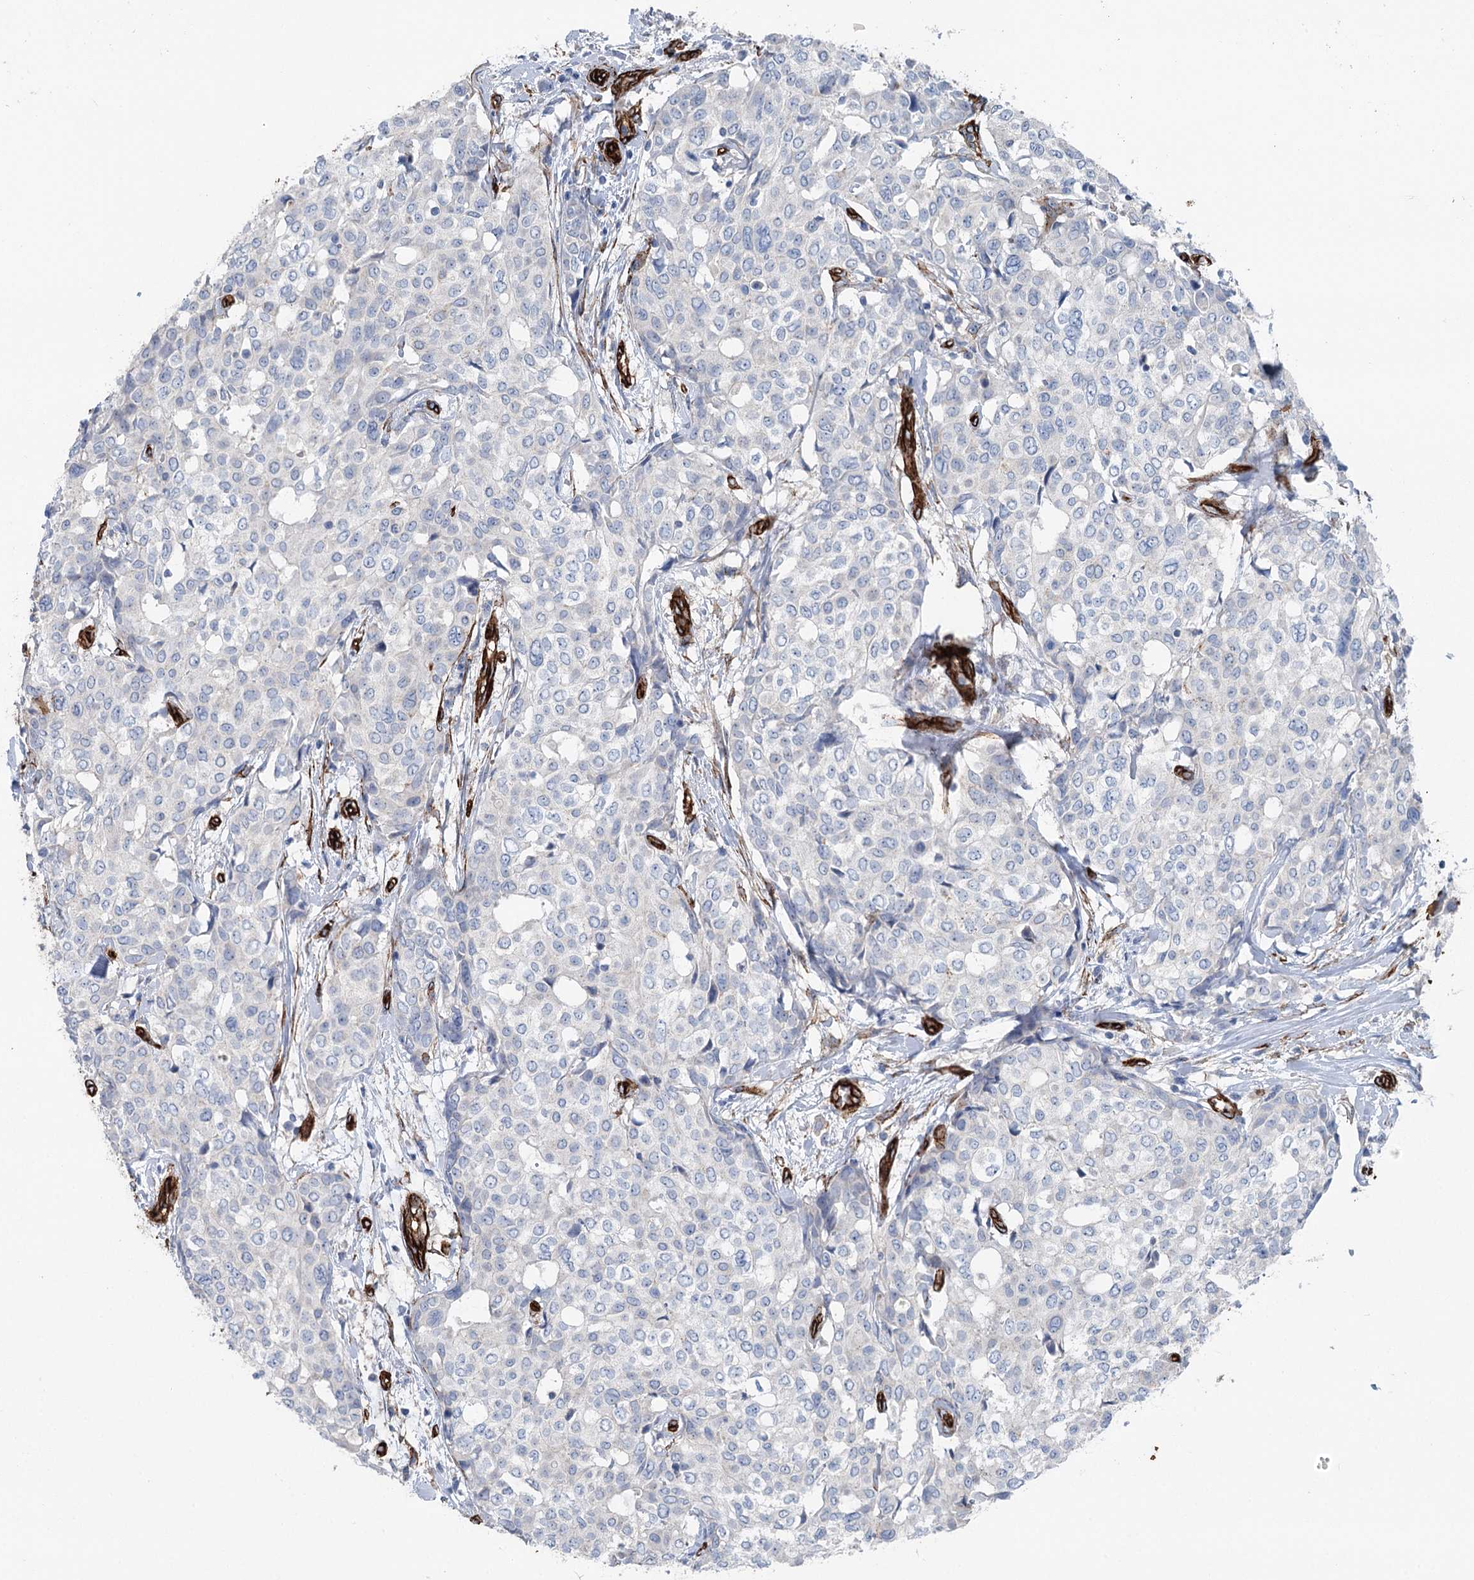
{"staining": {"intensity": "negative", "quantity": "none", "location": "none"}, "tissue": "breast cancer", "cell_type": "Tumor cells", "image_type": "cancer", "snomed": [{"axis": "morphology", "description": "Lobular carcinoma"}, {"axis": "topography", "description": "Breast"}], "caption": "Tumor cells are negative for brown protein staining in breast cancer (lobular carcinoma). (DAB IHC visualized using brightfield microscopy, high magnification).", "gene": "IQSEC1", "patient": {"sex": "female", "age": 51}}